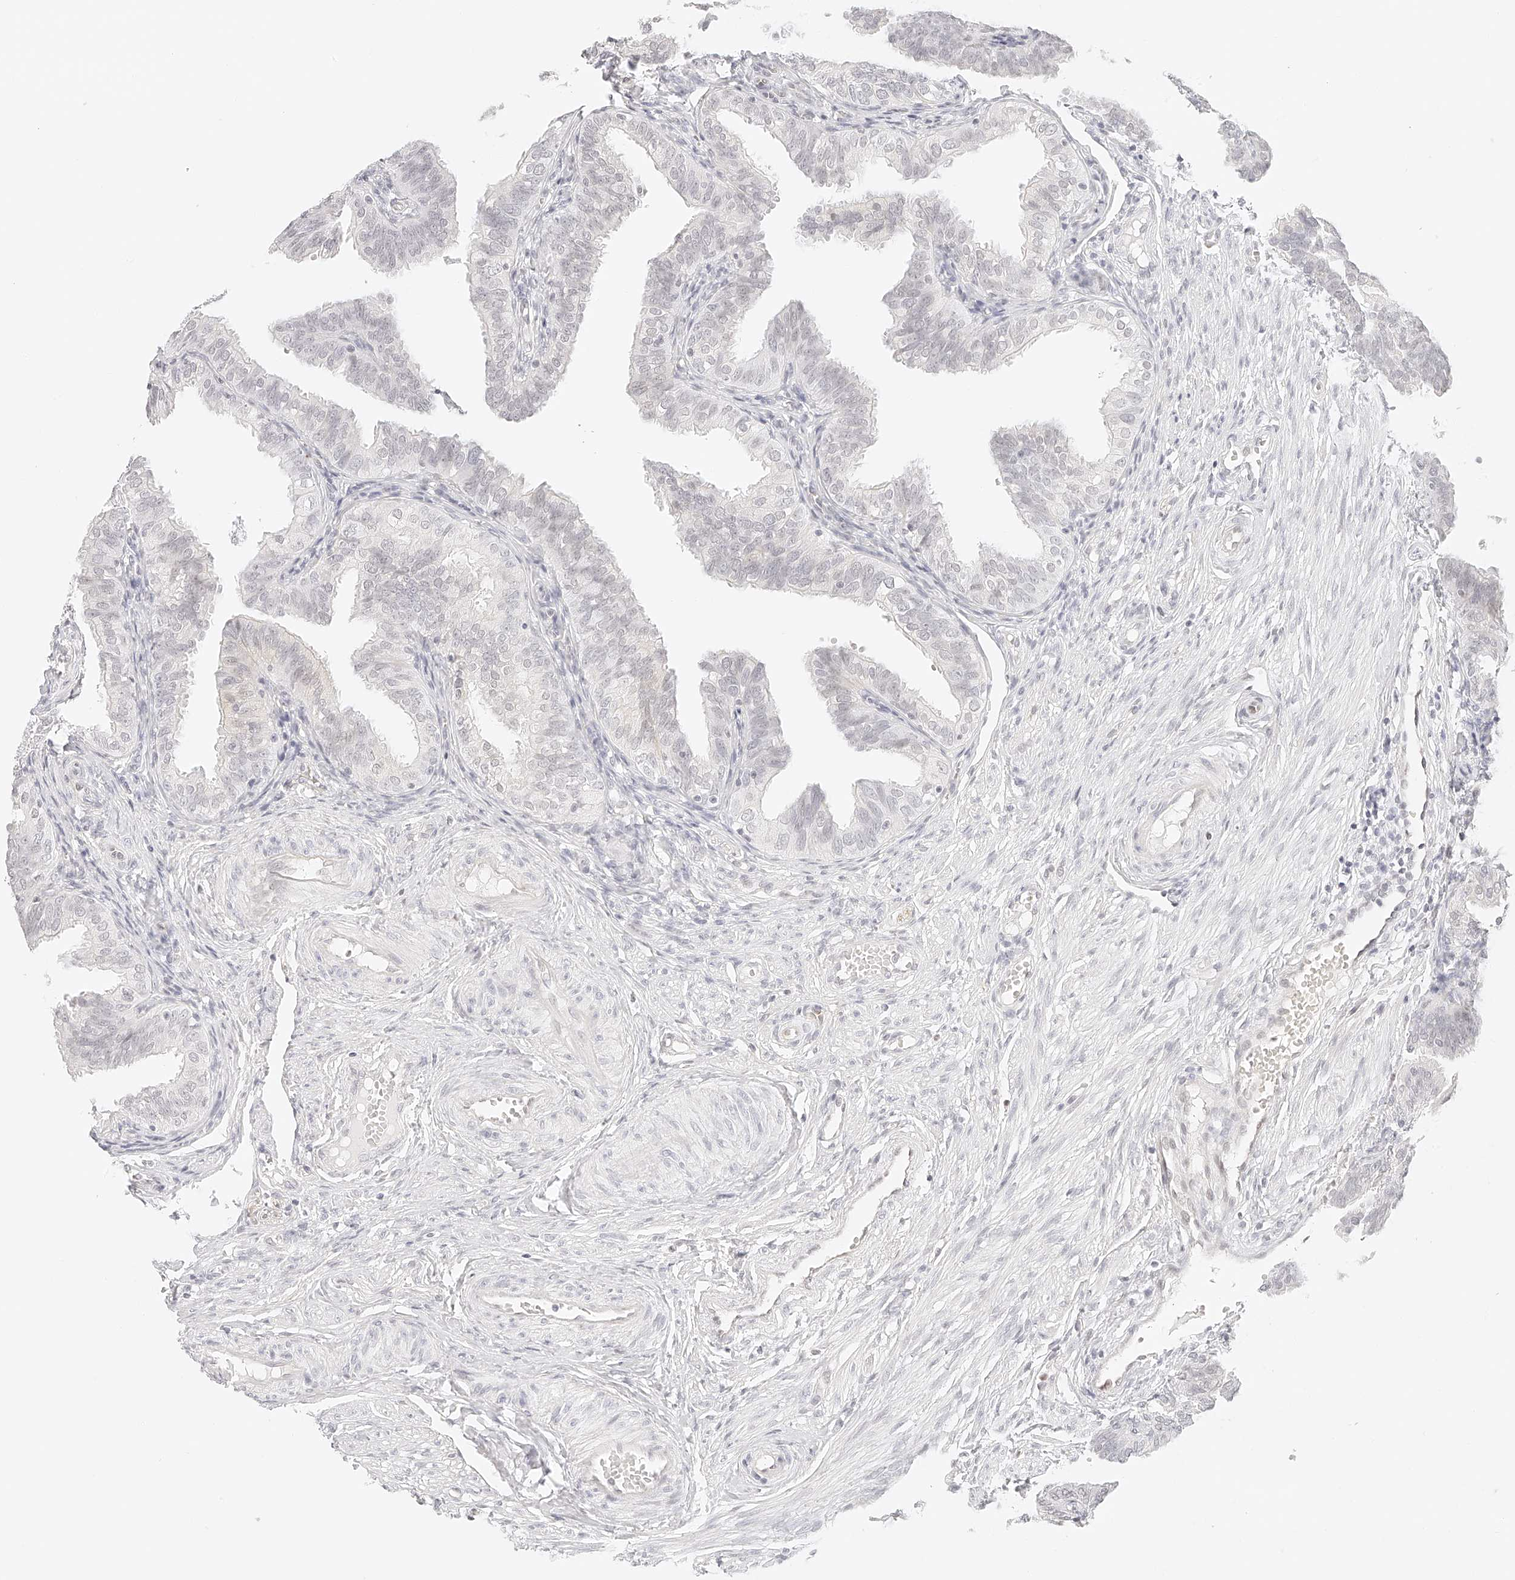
{"staining": {"intensity": "negative", "quantity": "none", "location": "none"}, "tissue": "fallopian tube", "cell_type": "Glandular cells", "image_type": "normal", "snomed": [{"axis": "morphology", "description": "Normal tissue, NOS"}, {"axis": "topography", "description": "Fallopian tube"}], "caption": "Image shows no significant protein expression in glandular cells of unremarkable fallopian tube. Brightfield microscopy of IHC stained with DAB (brown) and hematoxylin (blue), captured at high magnification.", "gene": "ZFP69", "patient": {"sex": "female", "age": 35}}